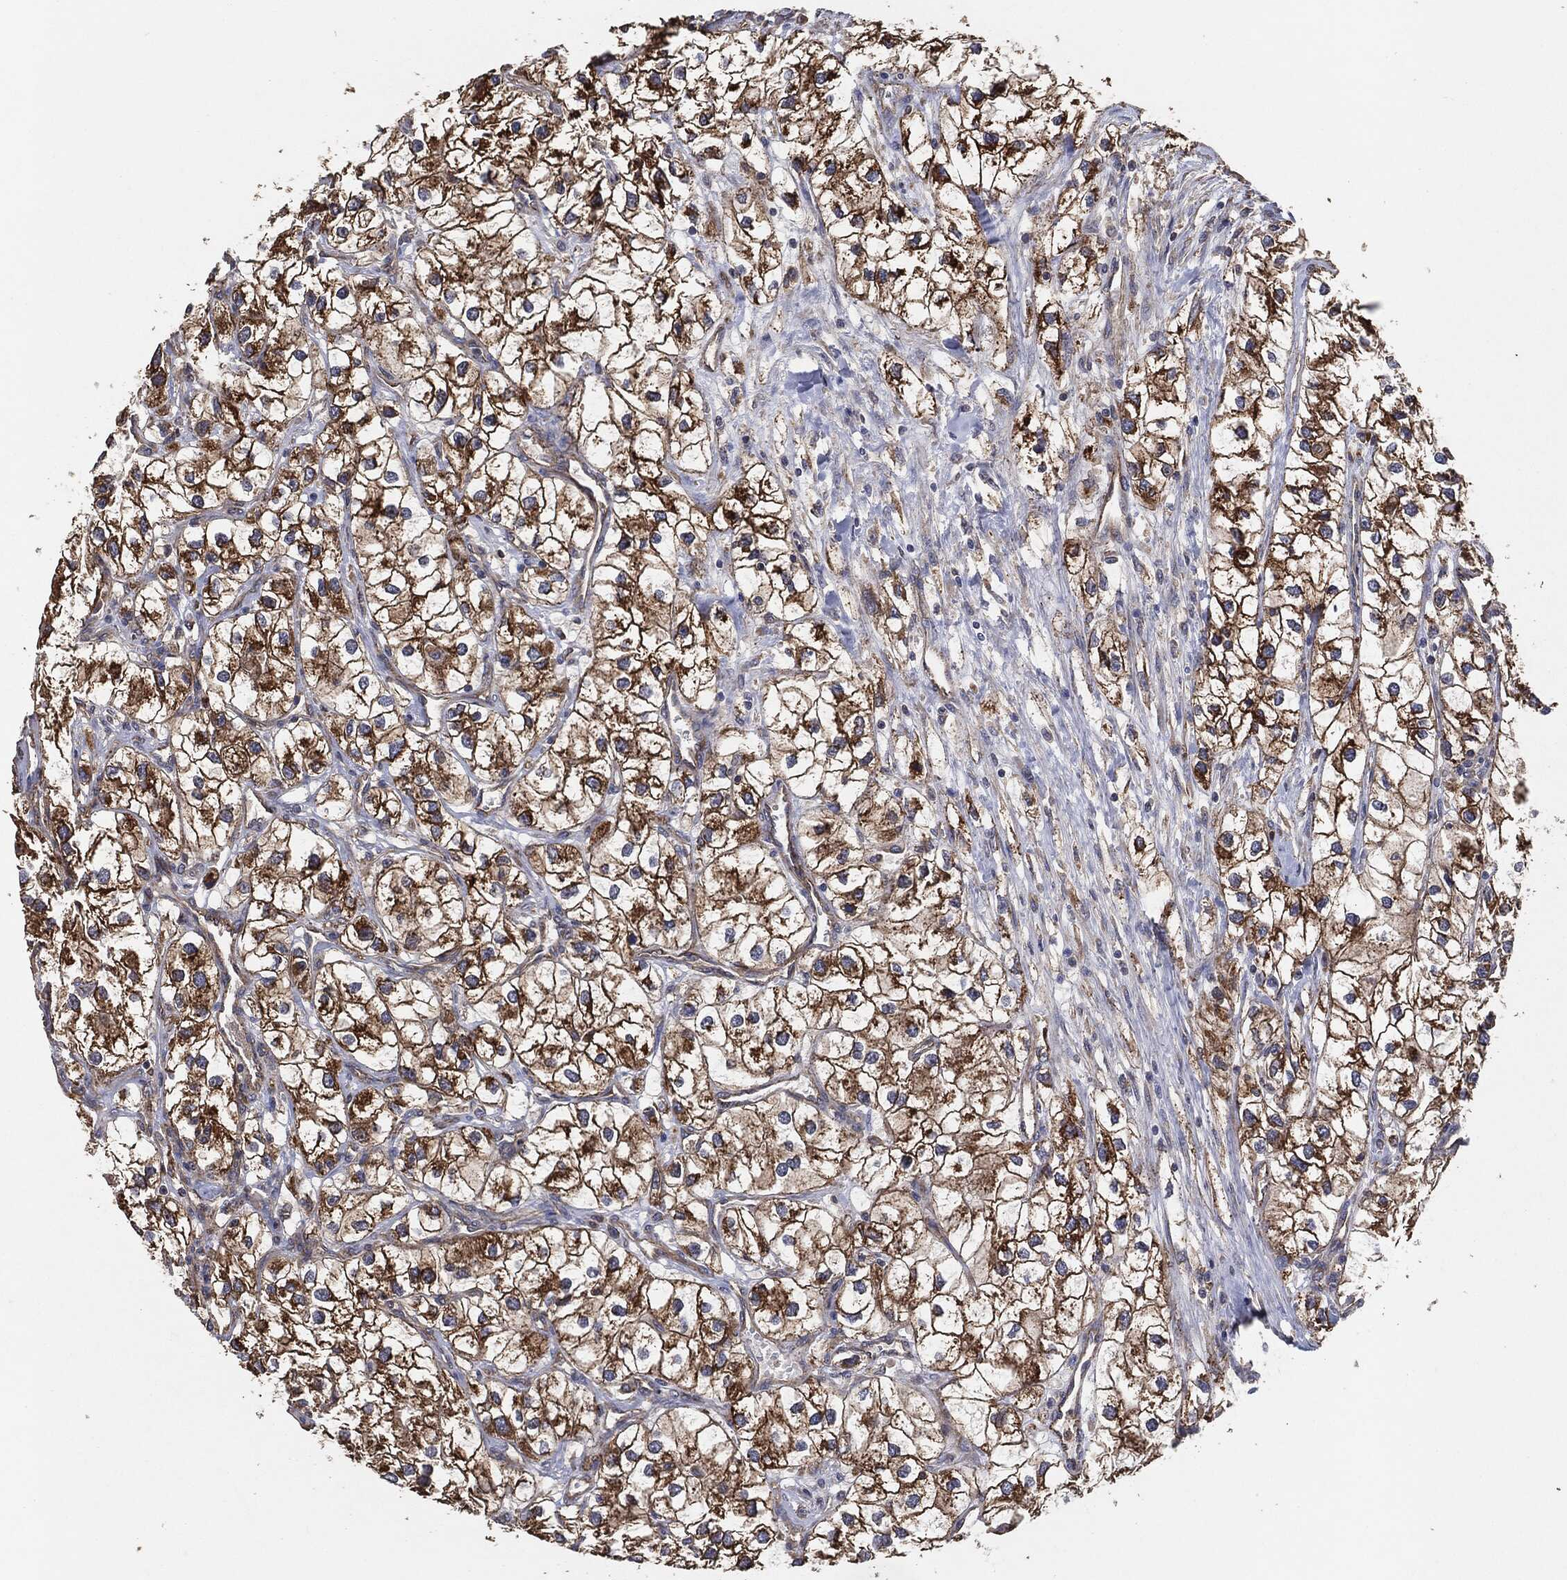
{"staining": {"intensity": "strong", "quantity": ">75%", "location": "cytoplasmic/membranous"}, "tissue": "renal cancer", "cell_type": "Tumor cells", "image_type": "cancer", "snomed": [{"axis": "morphology", "description": "Adenocarcinoma, NOS"}, {"axis": "topography", "description": "Kidney"}], "caption": "Renal cancer was stained to show a protein in brown. There is high levels of strong cytoplasmic/membranous positivity in approximately >75% of tumor cells.", "gene": "CTNNA1", "patient": {"sex": "male", "age": 59}}